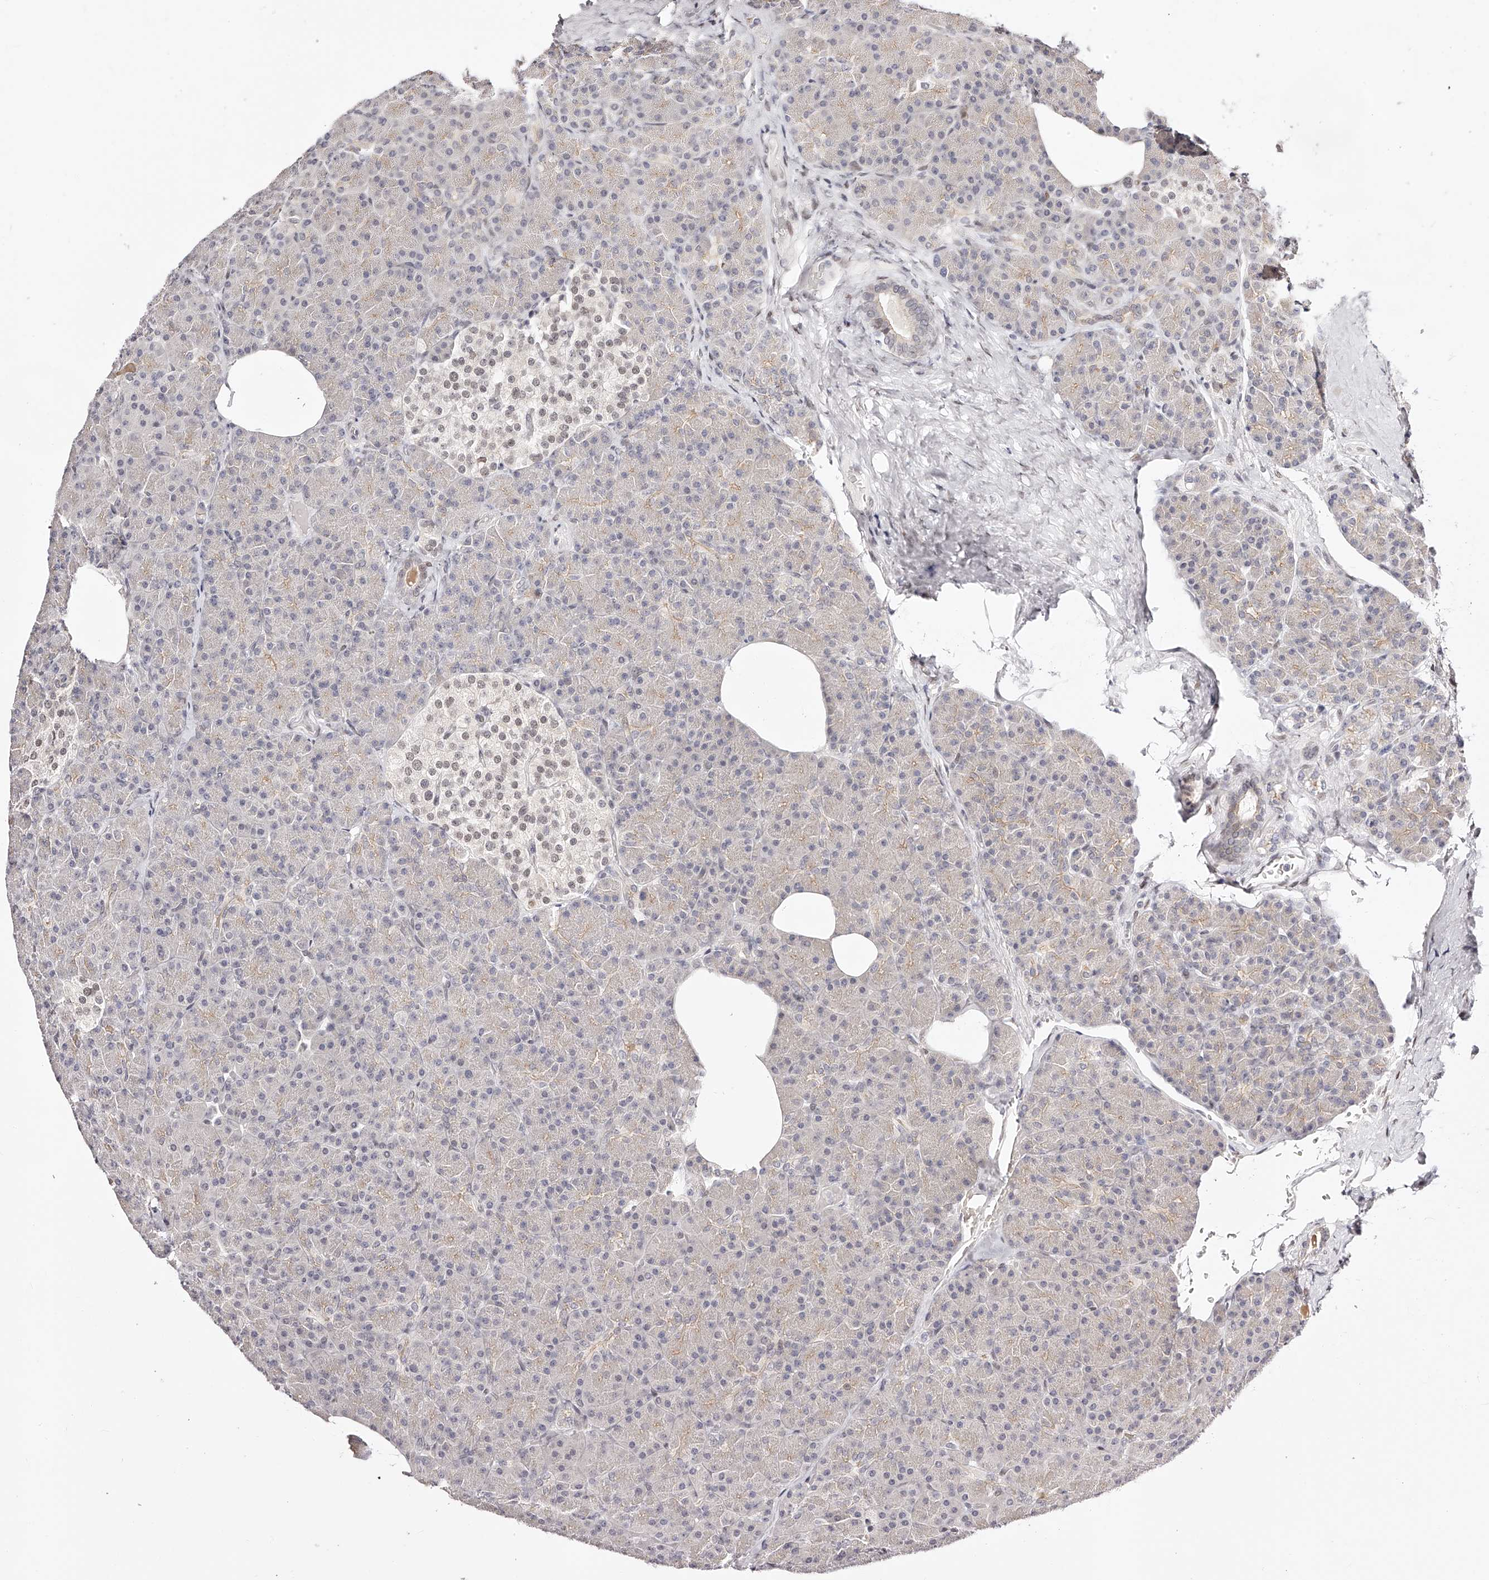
{"staining": {"intensity": "weak", "quantity": "<25%", "location": "cytoplasmic/membranous"}, "tissue": "pancreas", "cell_type": "Exocrine glandular cells", "image_type": "normal", "snomed": [{"axis": "morphology", "description": "Normal tissue, NOS"}, {"axis": "topography", "description": "Pancreas"}], "caption": "IHC photomicrograph of benign pancreas: human pancreas stained with DAB (3,3'-diaminobenzidine) displays no significant protein expression in exocrine glandular cells. Brightfield microscopy of immunohistochemistry (IHC) stained with DAB (brown) and hematoxylin (blue), captured at high magnification.", "gene": "USF3", "patient": {"sex": "female", "age": 43}}